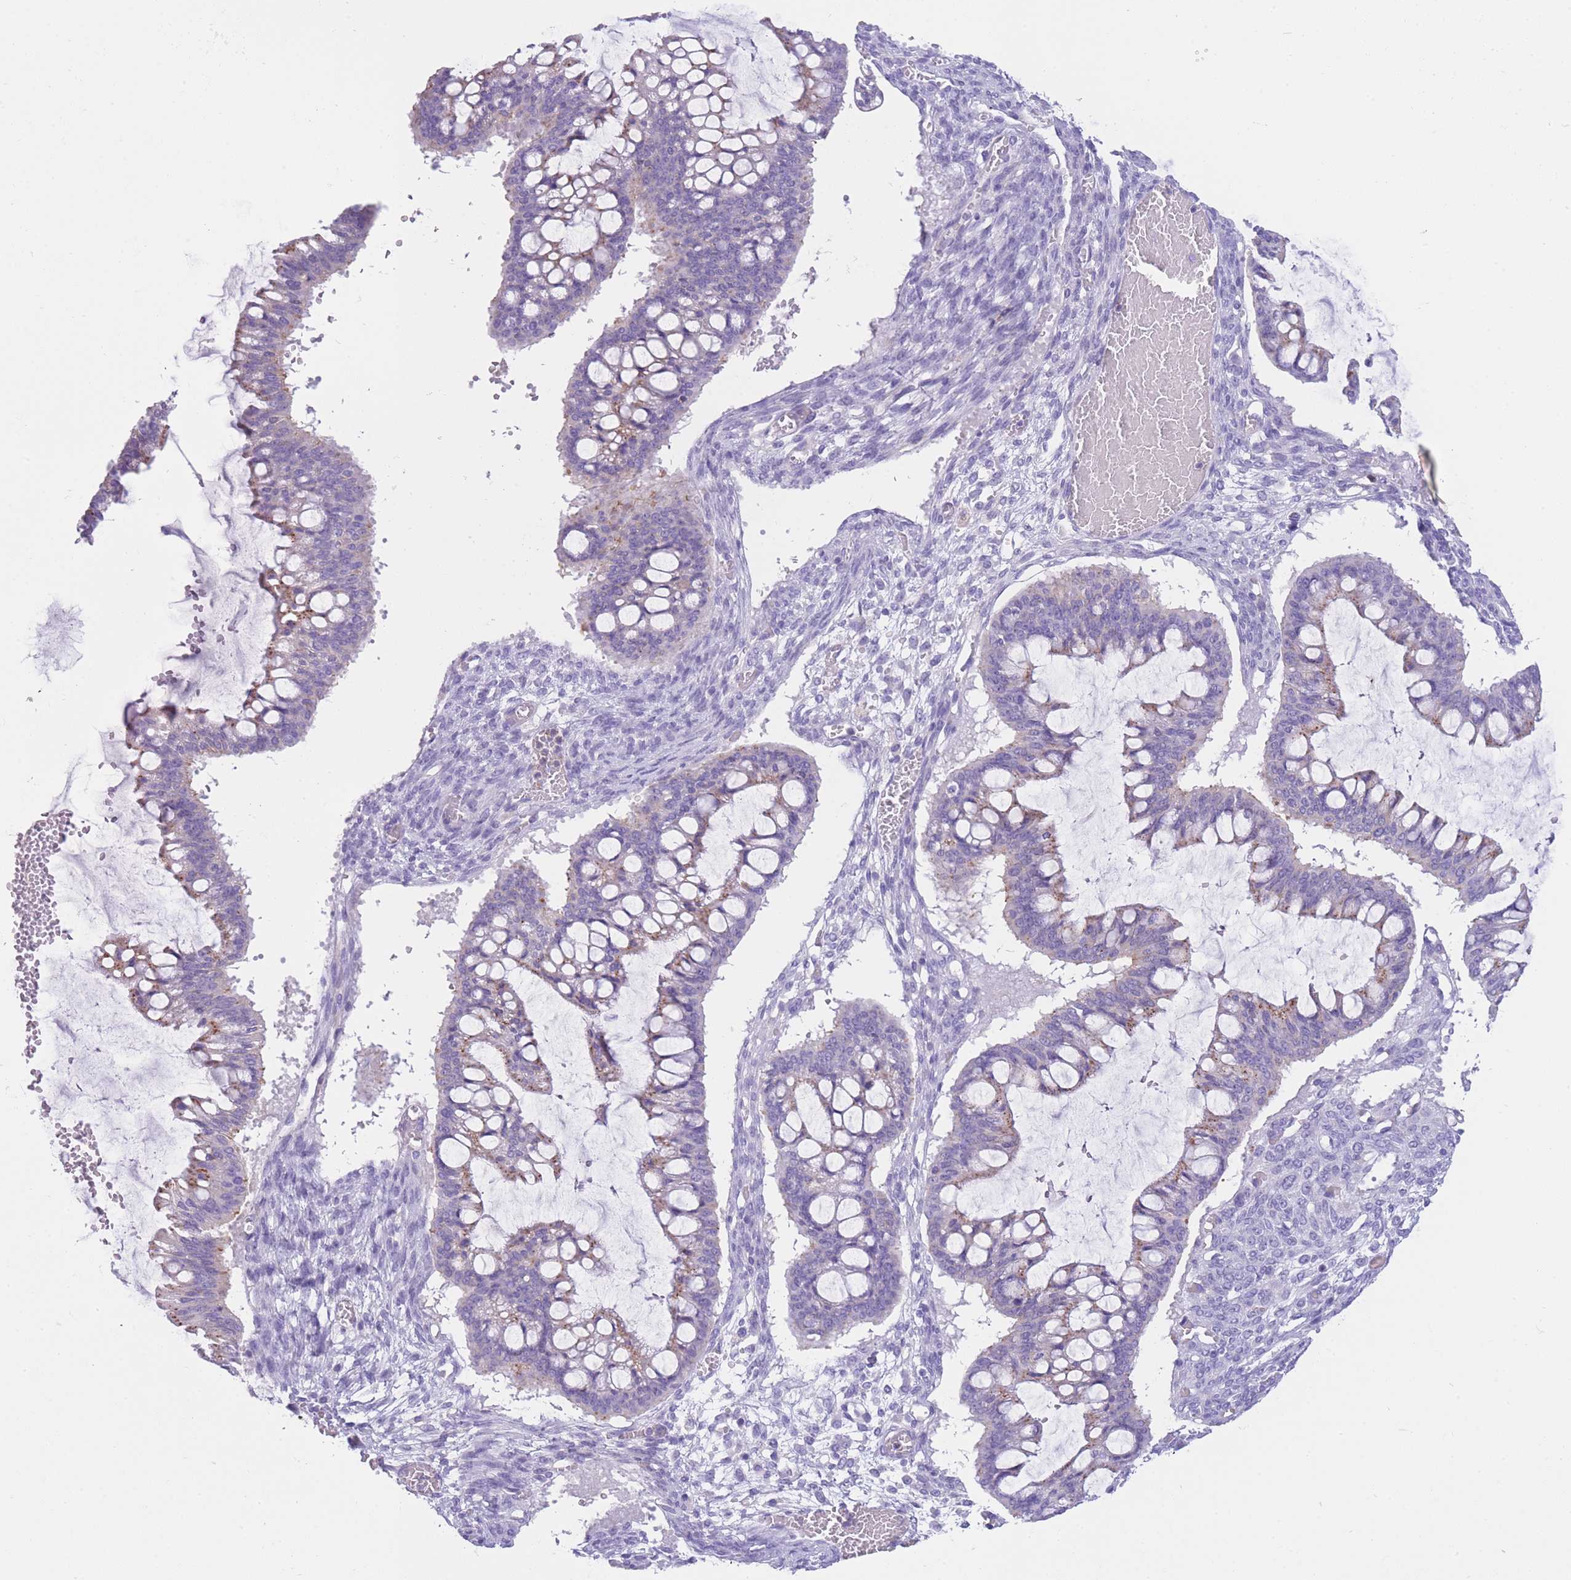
{"staining": {"intensity": "weak", "quantity": "25%-75%", "location": "cytoplasmic/membranous"}, "tissue": "ovarian cancer", "cell_type": "Tumor cells", "image_type": "cancer", "snomed": [{"axis": "morphology", "description": "Cystadenocarcinoma, mucinous, NOS"}, {"axis": "topography", "description": "Ovary"}], "caption": "Weak cytoplasmic/membranous staining is seen in about 25%-75% of tumor cells in ovarian cancer (mucinous cystadenocarcinoma).", "gene": "PLBD1", "patient": {"sex": "female", "age": 73}}